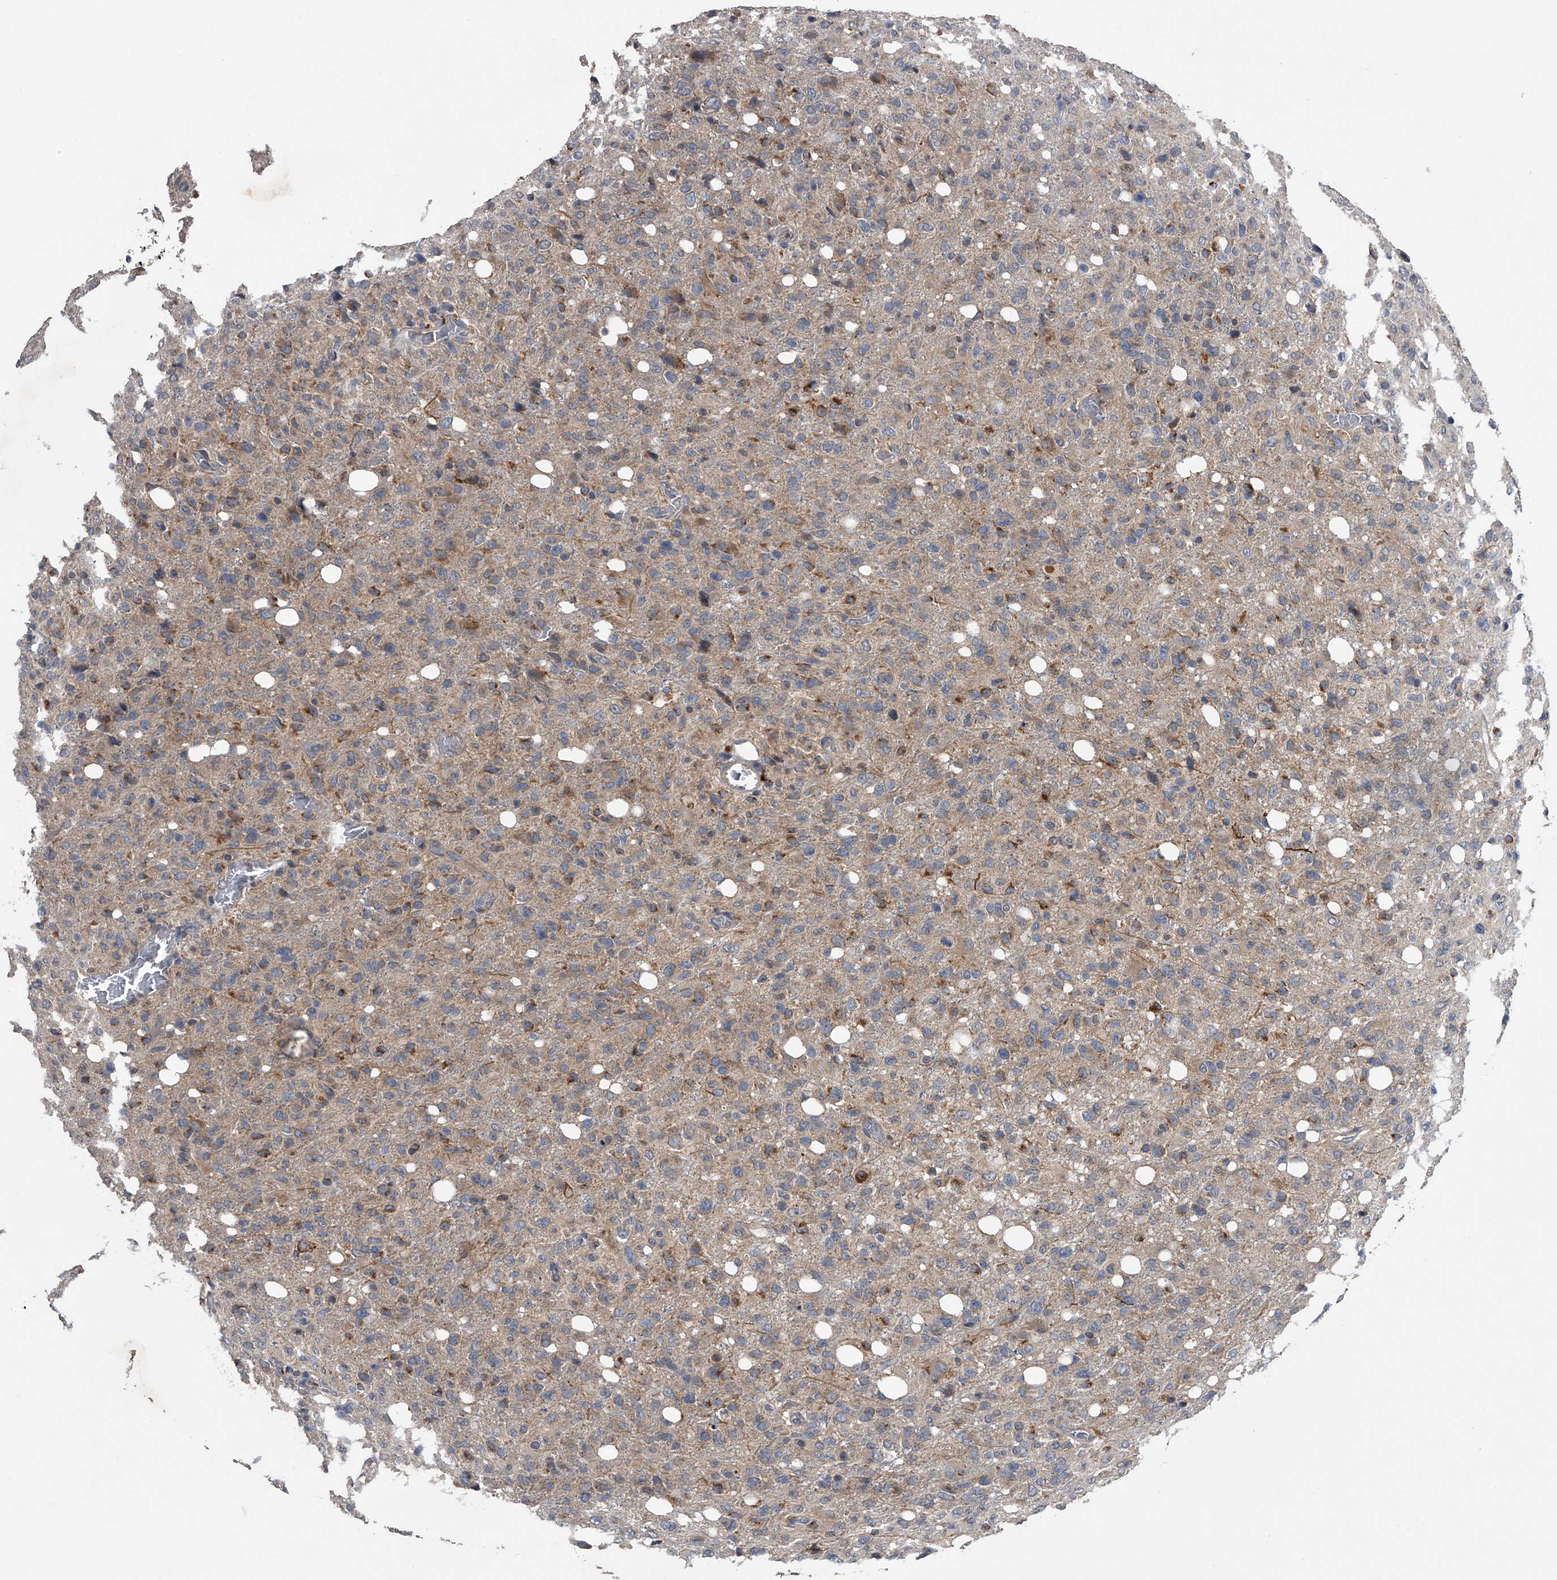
{"staining": {"intensity": "weak", "quantity": ">75%", "location": "cytoplasmic/membranous"}, "tissue": "glioma", "cell_type": "Tumor cells", "image_type": "cancer", "snomed": [{"axis": "morphology", "description": "Glioma, malignant, High grade"}, {"axis": "topography", "description": "Brain"}], "caption": "This image demonstrates immunohistochemistry staining of human glioma, with low weak cytoplasmic/membranous expression in about >75% of tumor cells.", "gene": "LYRM4", "patient": {"sex": "female", "age": 57}}